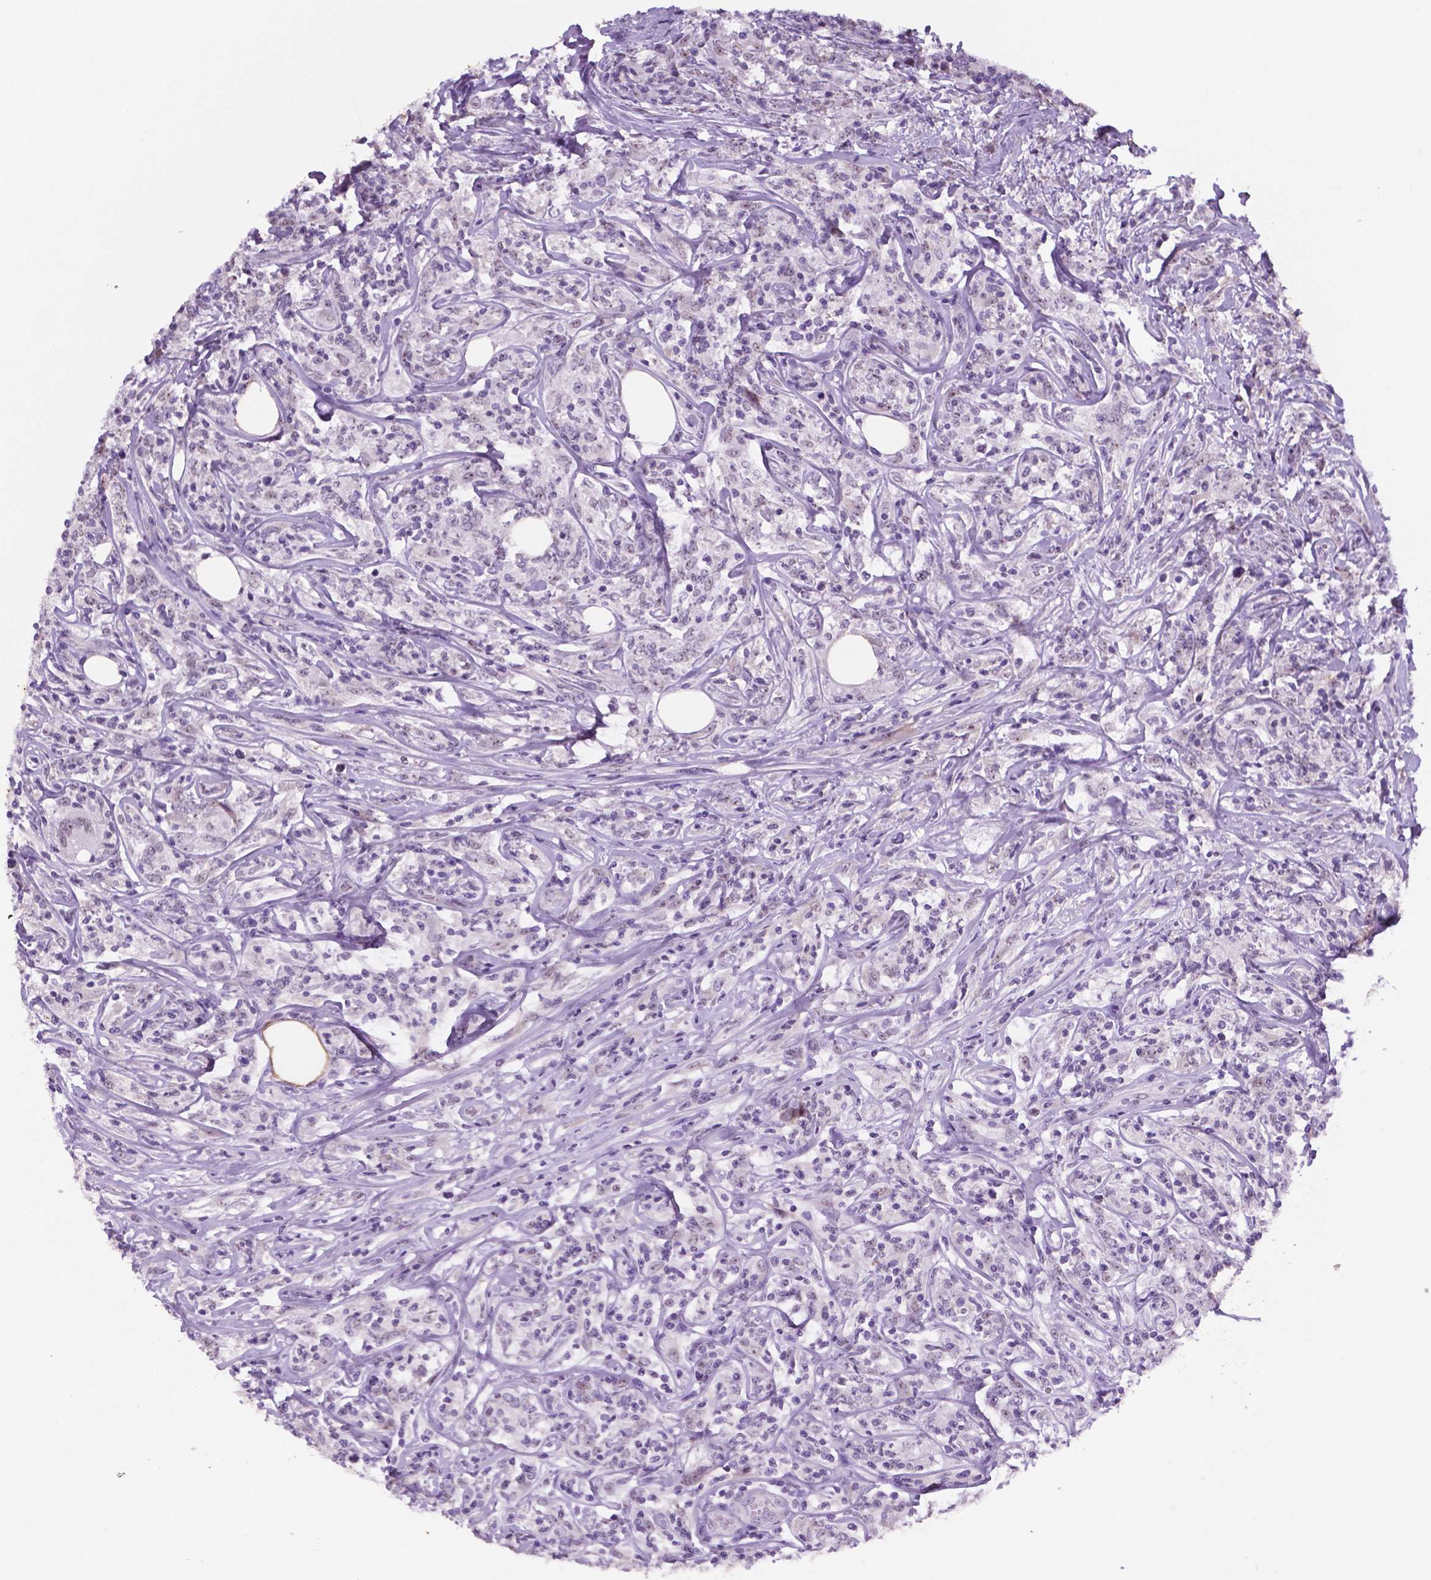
{"staining": {"intensity": "negative", "quantity": "none", "location": "none"}, "tissue": "lymphoma", "cell_type": "Tumor cells", "image_type": "cancer", "snomed": [{"axis": "morphology", "description": "Malignant lymphoma, non-Hodgkin's type, High grade"}, {"axis": "topography", "description": "Lymph node"}], "caption": "Immunohistochemistry image of neoplastic tissue: lymphoma stained with DAB demonstrates no significant protein positivity in tumor cells. Brightfield microscopy of IHC stained with DAB (3,3'-diaminobenzidine) (brown) and hematoxylin (blue), captured at high magnification.", "gene": "C18orf21", "patient": {"sex": "female", "age": 84}}